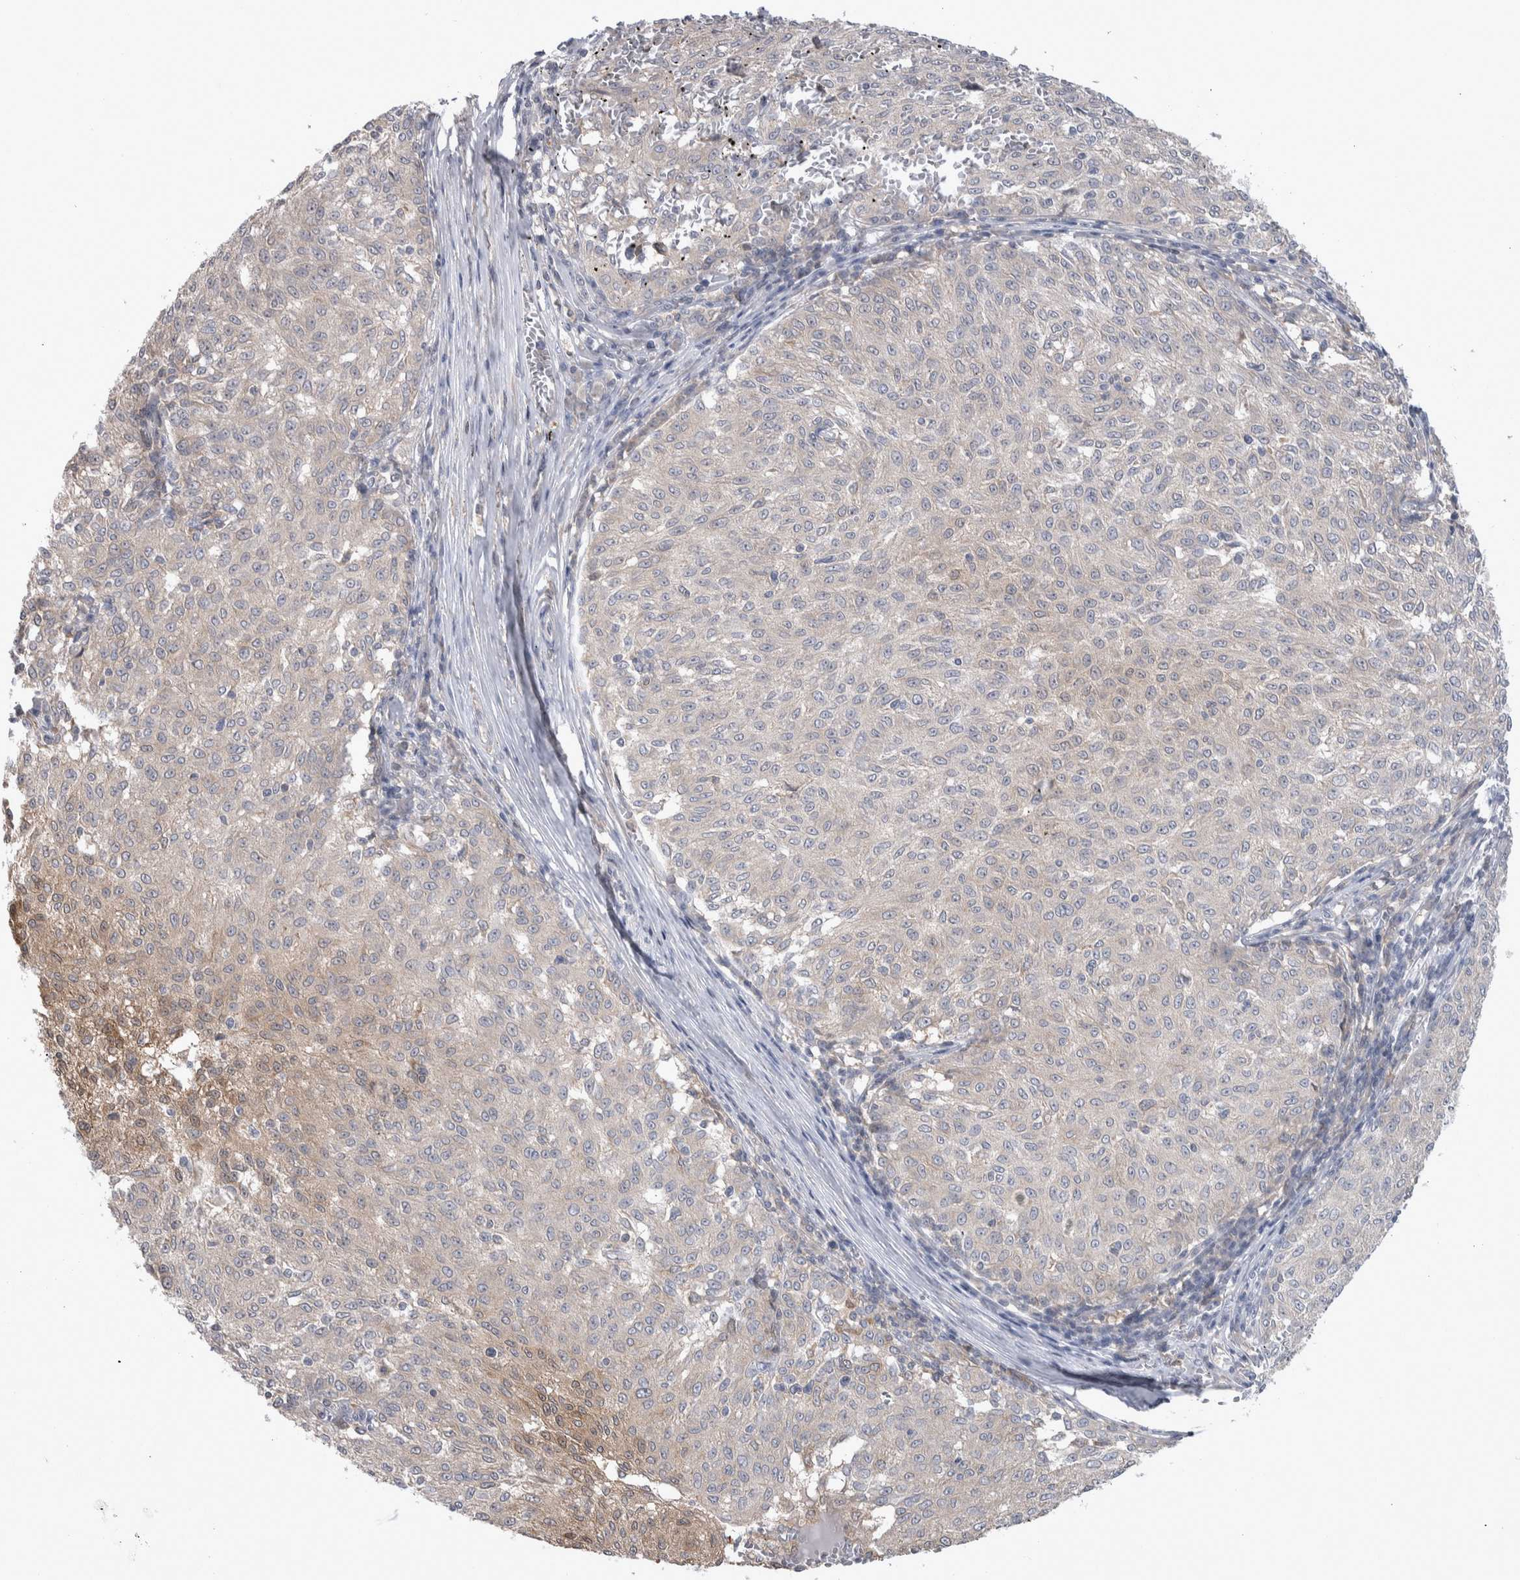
{"staining": {"intensity": "weak", "quantity": "<25%", "location": "cytoplasmic/membranous"}, "tissue": "melanoma", "cell_type": "Tumor cells", "image_type": "cancer", "snomed": [{"axis": "morphology", "description": "Malignant melanoma, NOS"}, {"axis": "topography", "description": "Skin"}], "caption": "Tumor cells are negative for brown protein staining in malignant melanoma. Nuclei are stained in blue.", "gene": "HTATIP2", "patient": {"sex": "female", "age": 72}}